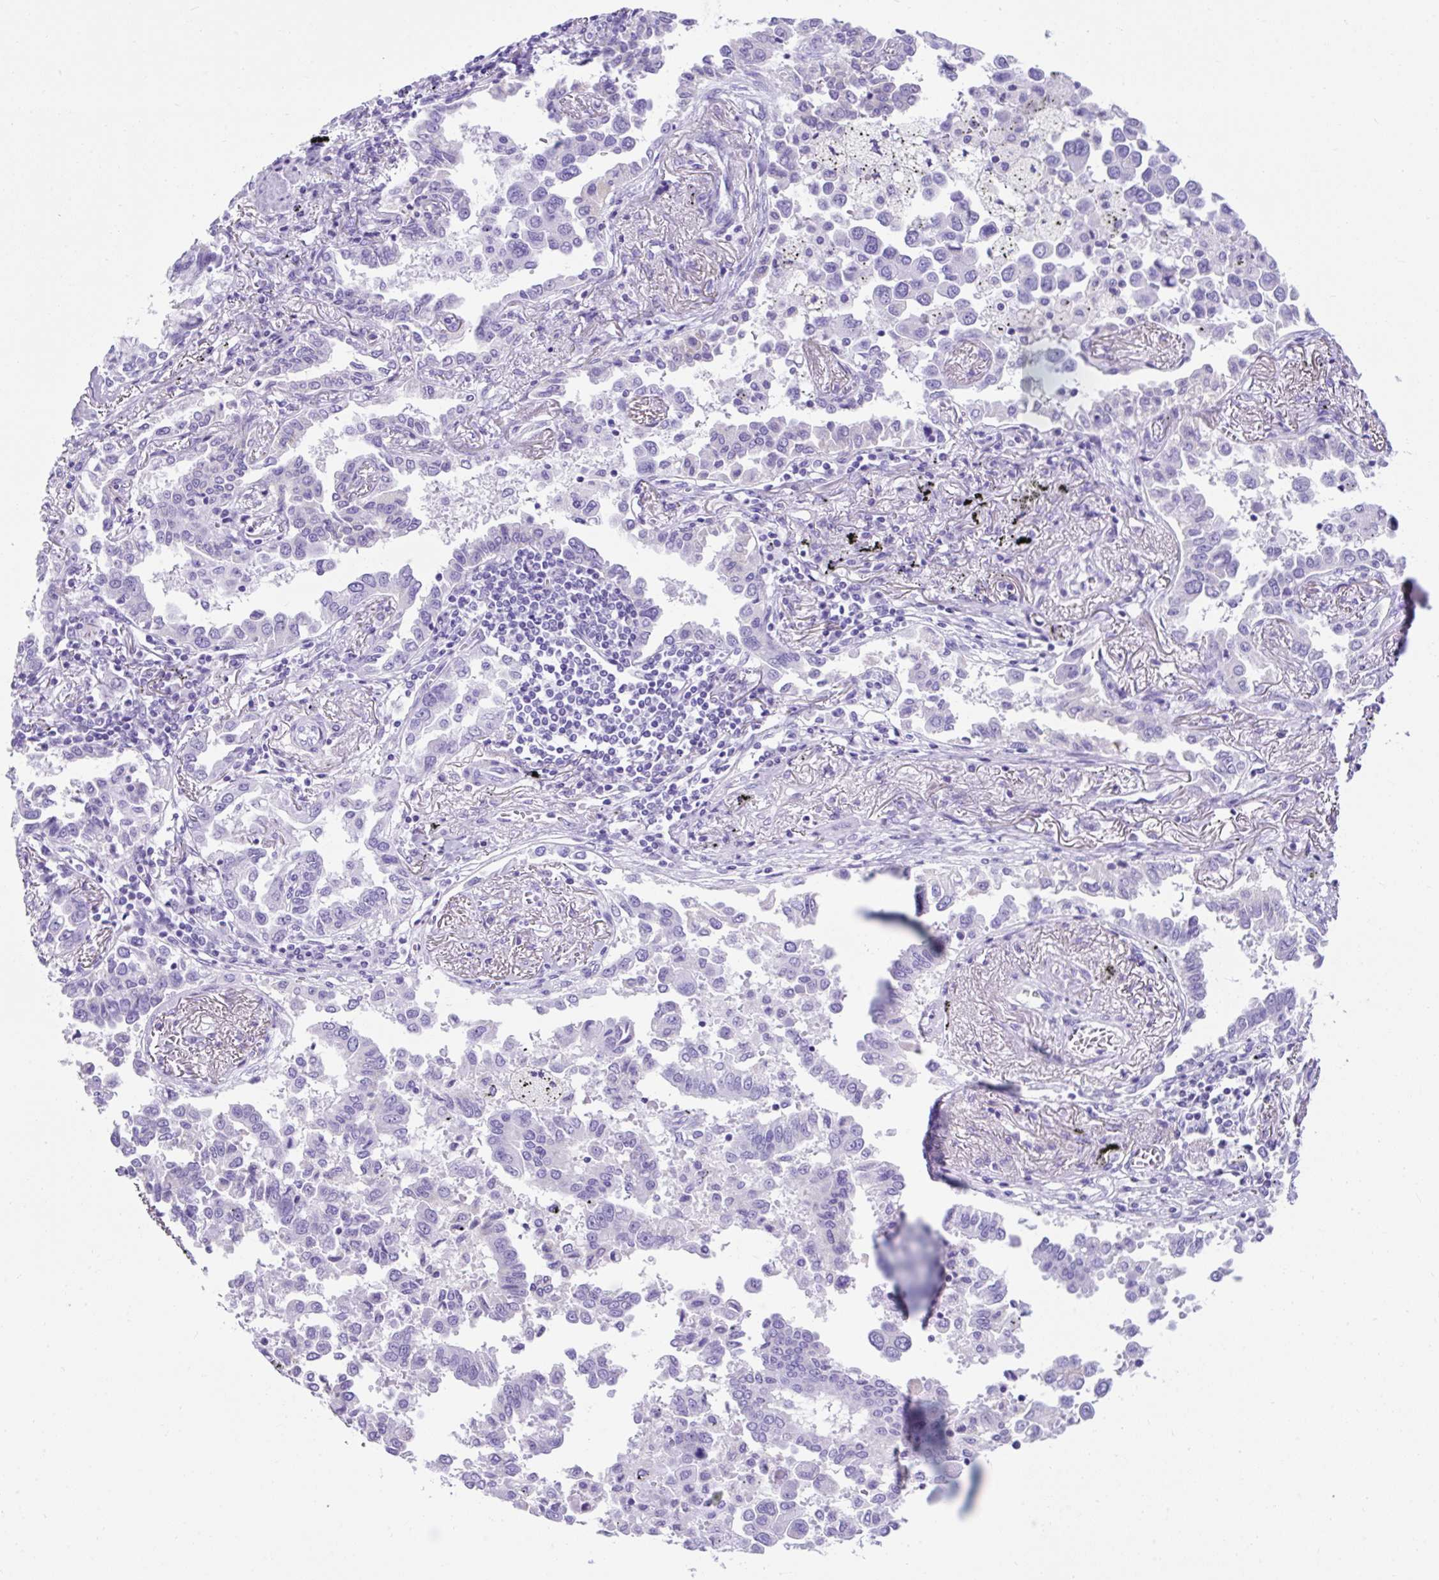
{"staining": {"intensity": "negative", "quantity": "none", "location": "none"}, "tissue": "lung cancer", "cell_type": "Tumor cells", "image_type": "cancer", "snomed": [{"axis": "morphology", "description": "Adenocarcinoma, NOS"}, {"axis": "topography", "description": "Lung"}], "caption": "Lung adenocarcinoma was stained to show a protein in brown. There is no significant positivity in tumor cells.", "gene": "KRT12", "patient": {"sex": "male", "age": 67}}